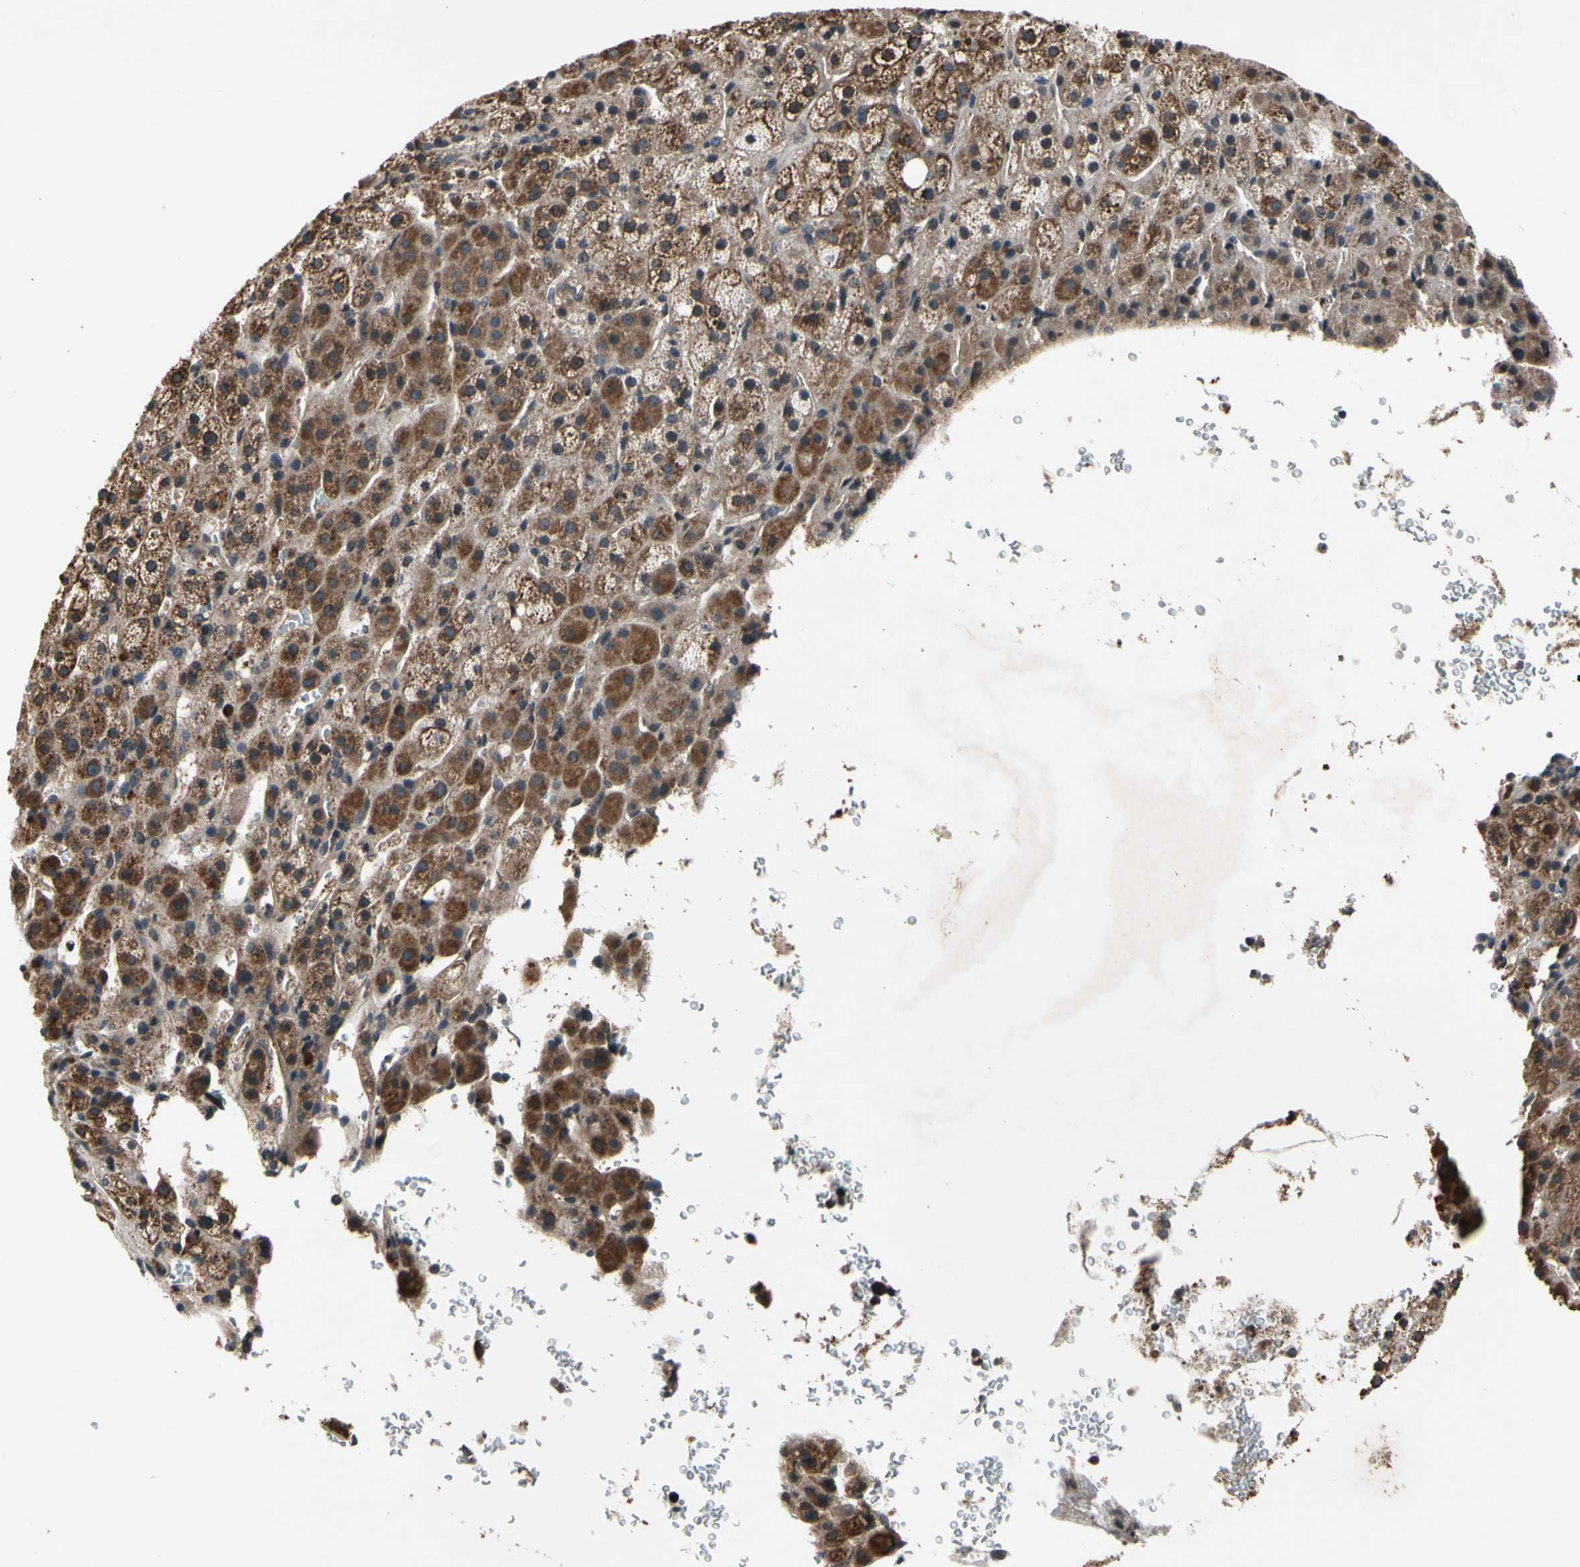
{"staining": {"intensity": "moderate", "quantity": ">75%", "location": "cytoplasmic/membranous"}, "tissue": "adrenal gland", "cell_type": "Glandular cells", "image_type": "normal", "snomed": [{"axis": "morphology", "description": "Normal tissue, NOS"}, {"axis": "topography", "description": "Adrenal gland"}], "caption": "Moderate cytoplasmic/membranous staining is identified in approximately >75% of glandular cells in normal adrenal gland.", "gene": "MBTPS2", "patient": {"sex": "female", "age": 57}}